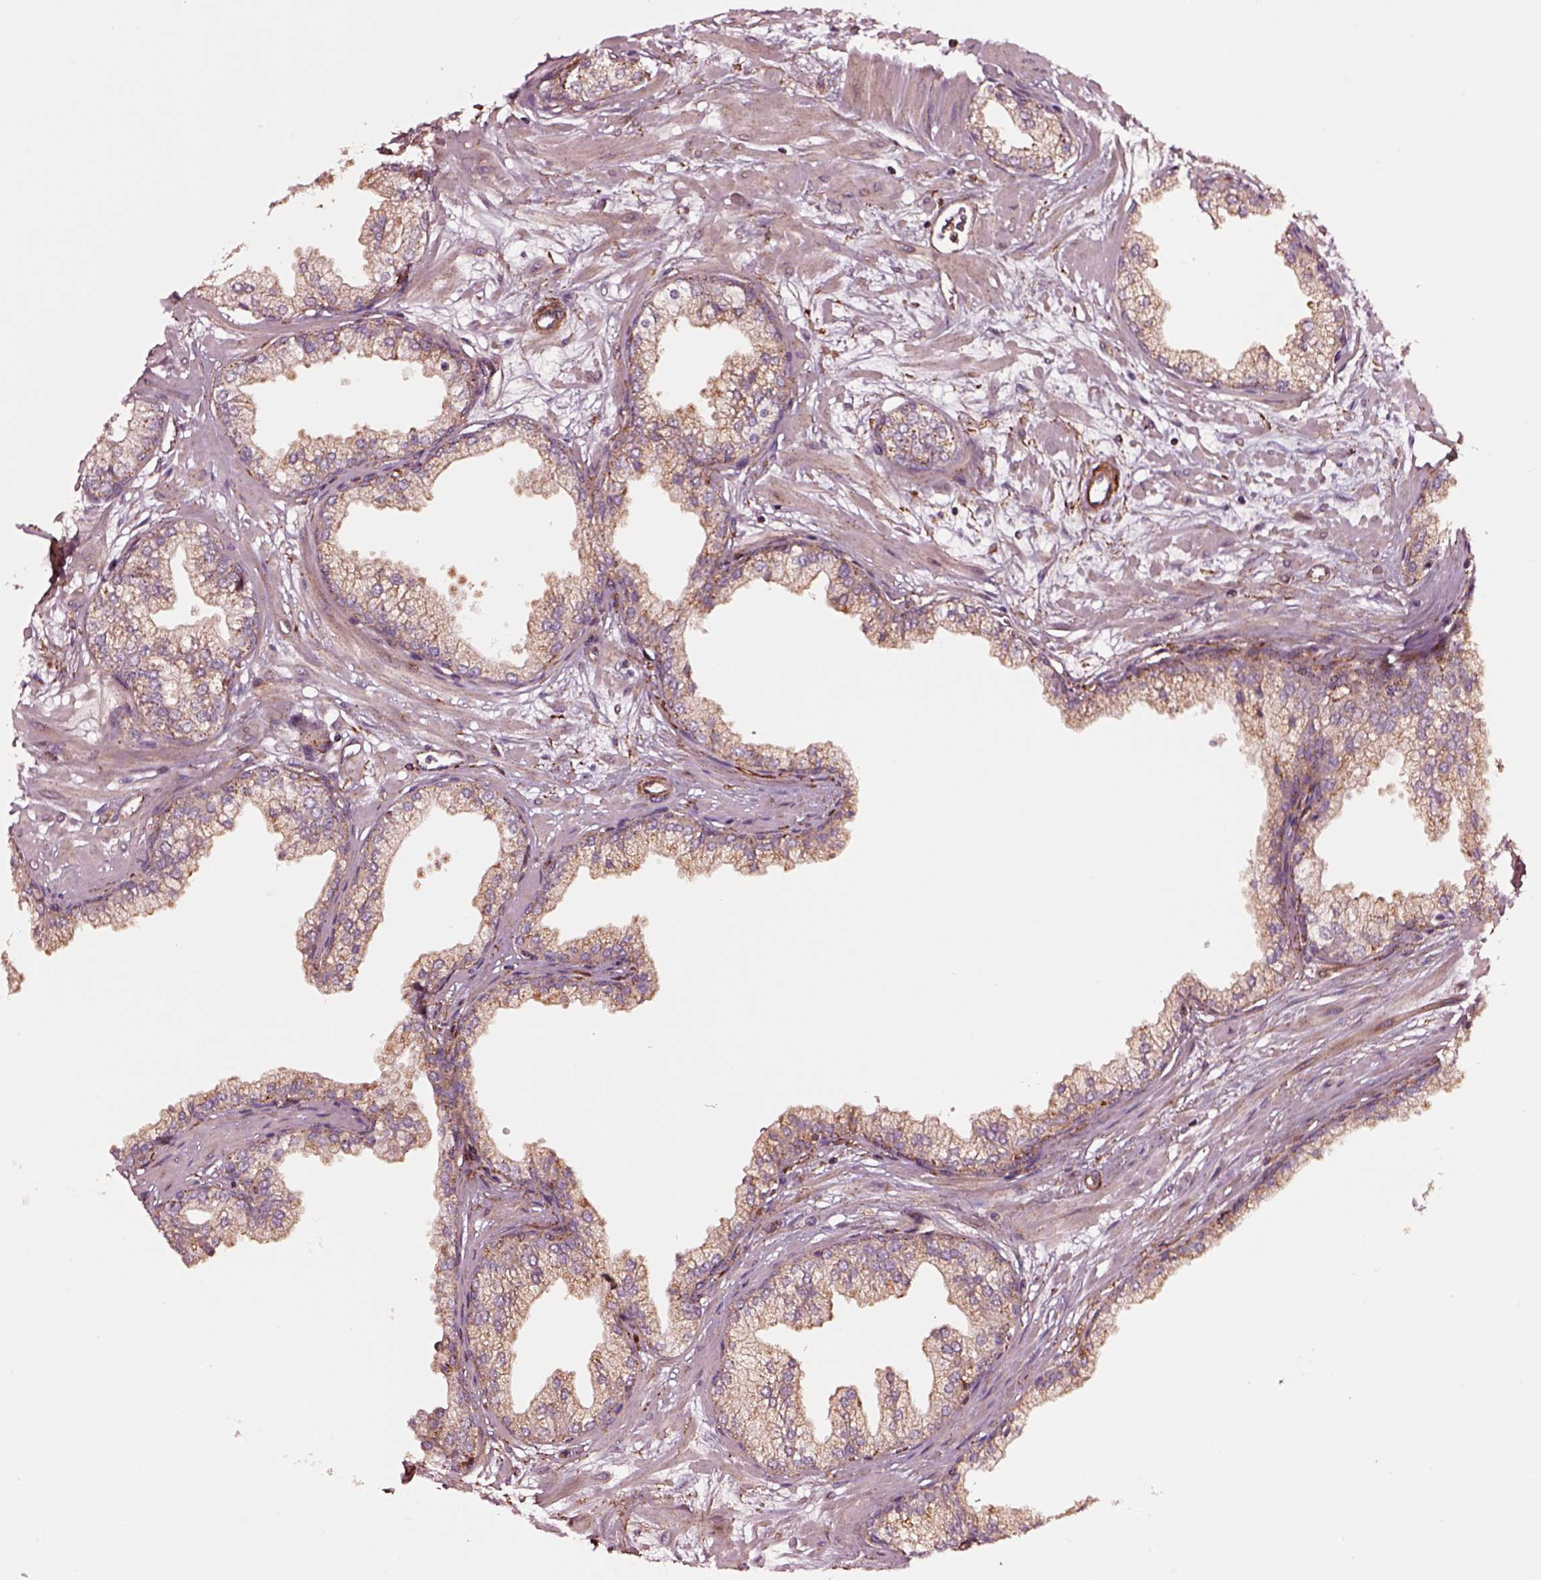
{"staining": {"intensity": "moderate", "quantity": "<25%", "location": "cytoplasmic/membranous"}, "tissue": "prostate", "cell_type": "Glandular cells", "image_type": "normal", "snomed": [{"axis": "morphology", "description": "Normal tissue, NOS"}, {"axis": "topography", "description": "Prostate"}, {"axis": "topography", "description": "Peripheral nerve tissue"}], "caption": "Immunohistochemical staining of unremarkable human prostate demonstrates low levels of moderate cytoplasmic/membranous staining in about <25% of glandular cells. Using DAB (3,3'-diaminobenzidine) (brown) and hematoxylin (blue) stains, captured at high magnification using brightfield microscopy.", "gene": "WASHC2A", "patient": {"sex": "male", "age": 61}}